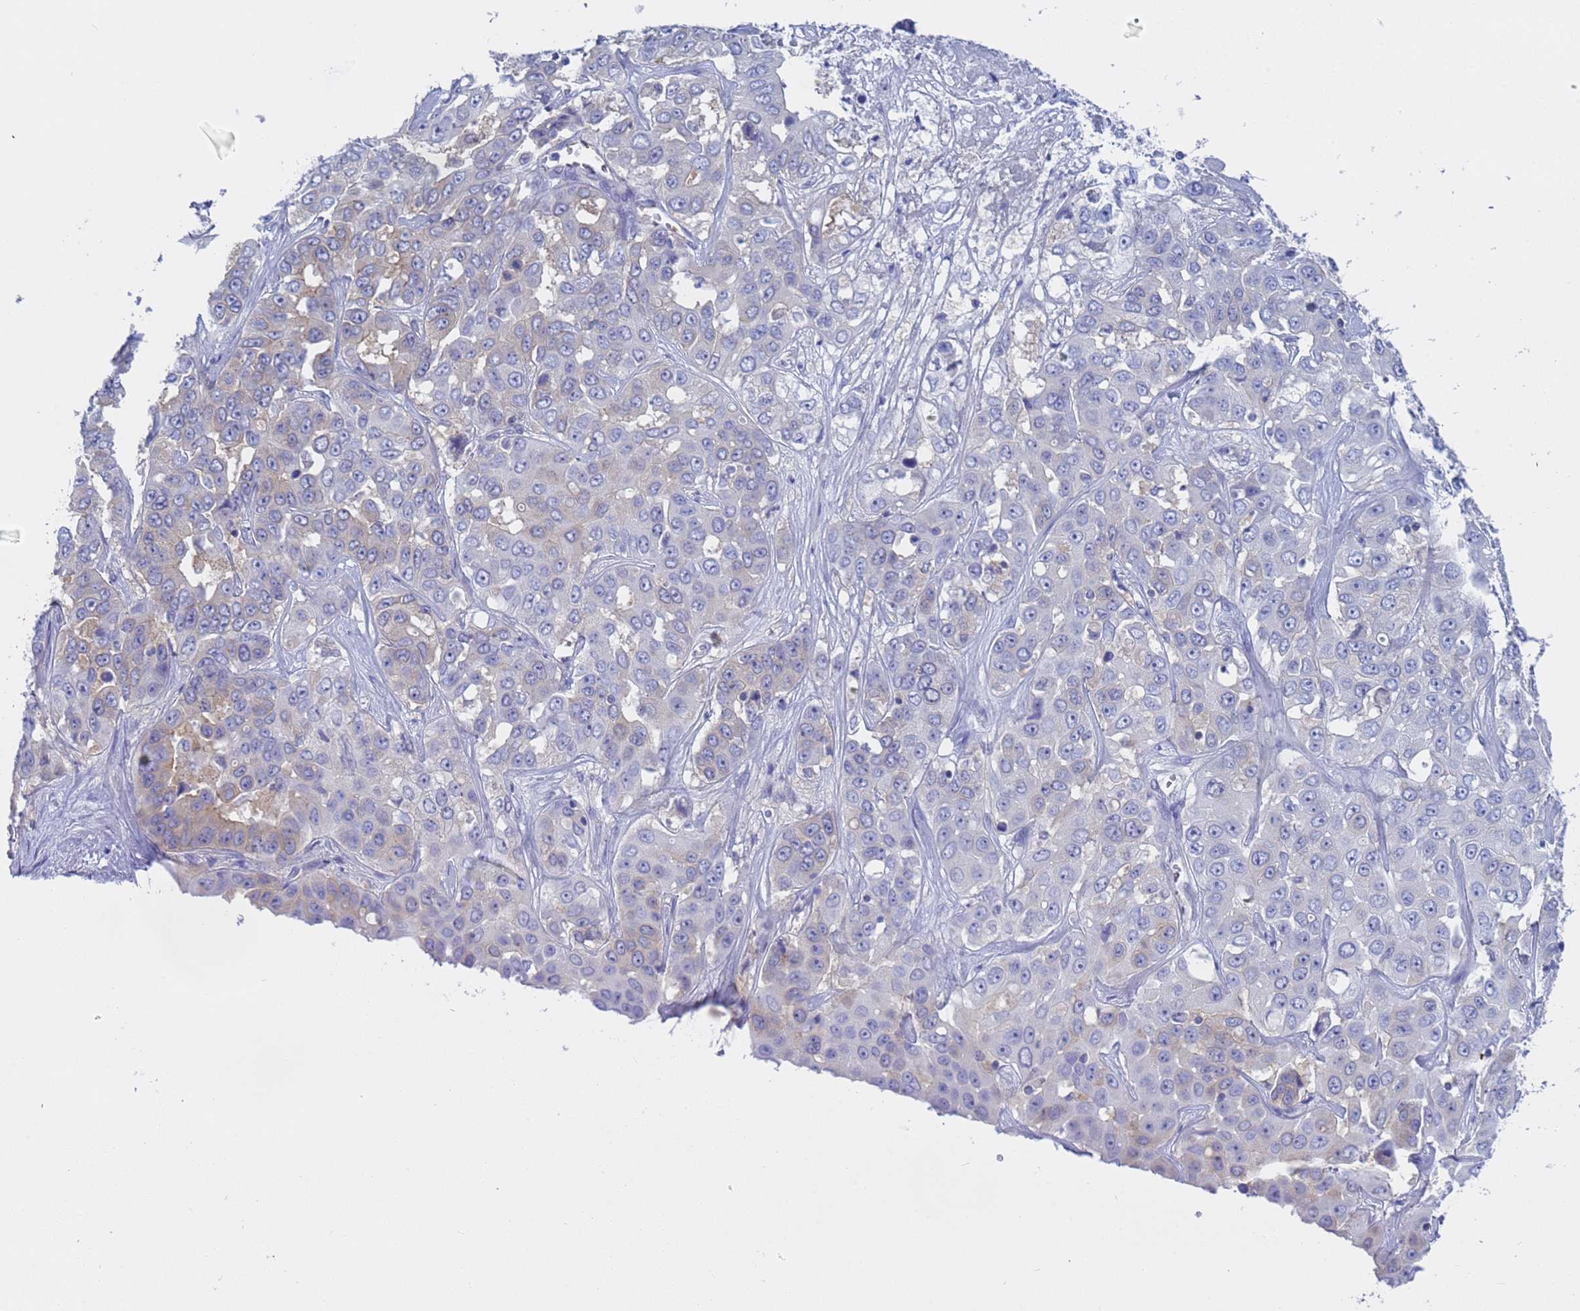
{"staining": {"intensity": "weak", "quantity": "<25%", "location": "cytoplasmic/membranous"}, "tissue": "liver cancer", "cell_type": "Tumor cells", "image_type": "cancer", "snomed": [{"axis": "morphology", "description": "Cholangiocarcinoma"}, {"axis": "topography", "description": "Liver"}], "caption": "The image demonstrates no staining of tumor cells in liver cholangiocarcinoma. (DAB immunohistochemistry (IHC) with hematoxylin counter stain).", "gene": "CAPN7", "patient": {"sex": "female", "age": 52}}